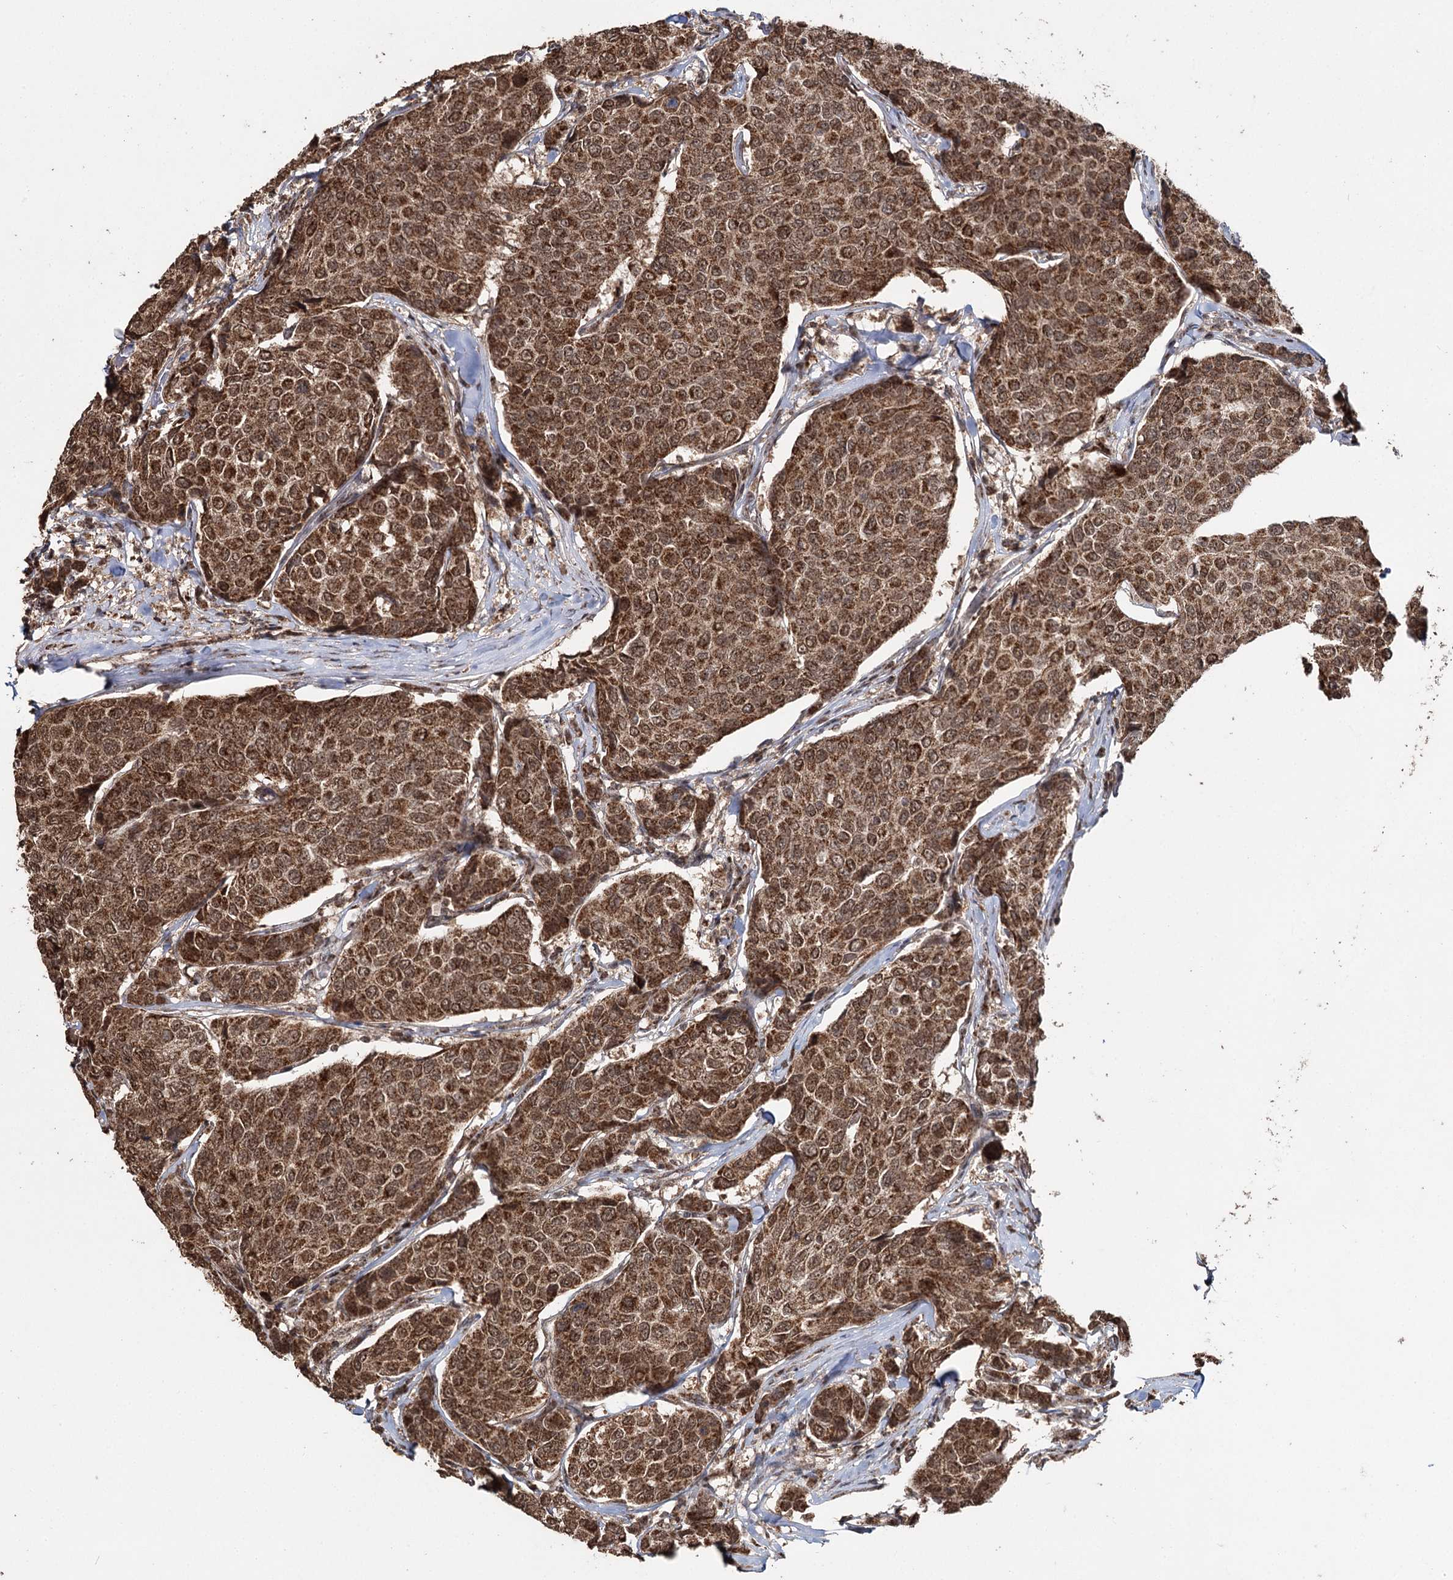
{"staining": {"intensity": "moderate", "quantity": ">75%", "location": "cytoplasmic/membranous,nuclear"}, "tissue": "breast cancer", "cell_type": "Tumor cells", "image_type": "cancer", "snomed": [{"axis": "morphology", "description": "Duct carcinoma"}, {"axis": "topography", "description": "Breast"}], "caption": "Immunohistochemical staining of human breast cancer displays medium levels of moderate cytoplasmic/membranous and nuclear expression in approximately >75% of tumor cells.", "gene": "PDHX", "patient": {"sex": "female", "age": 55}}